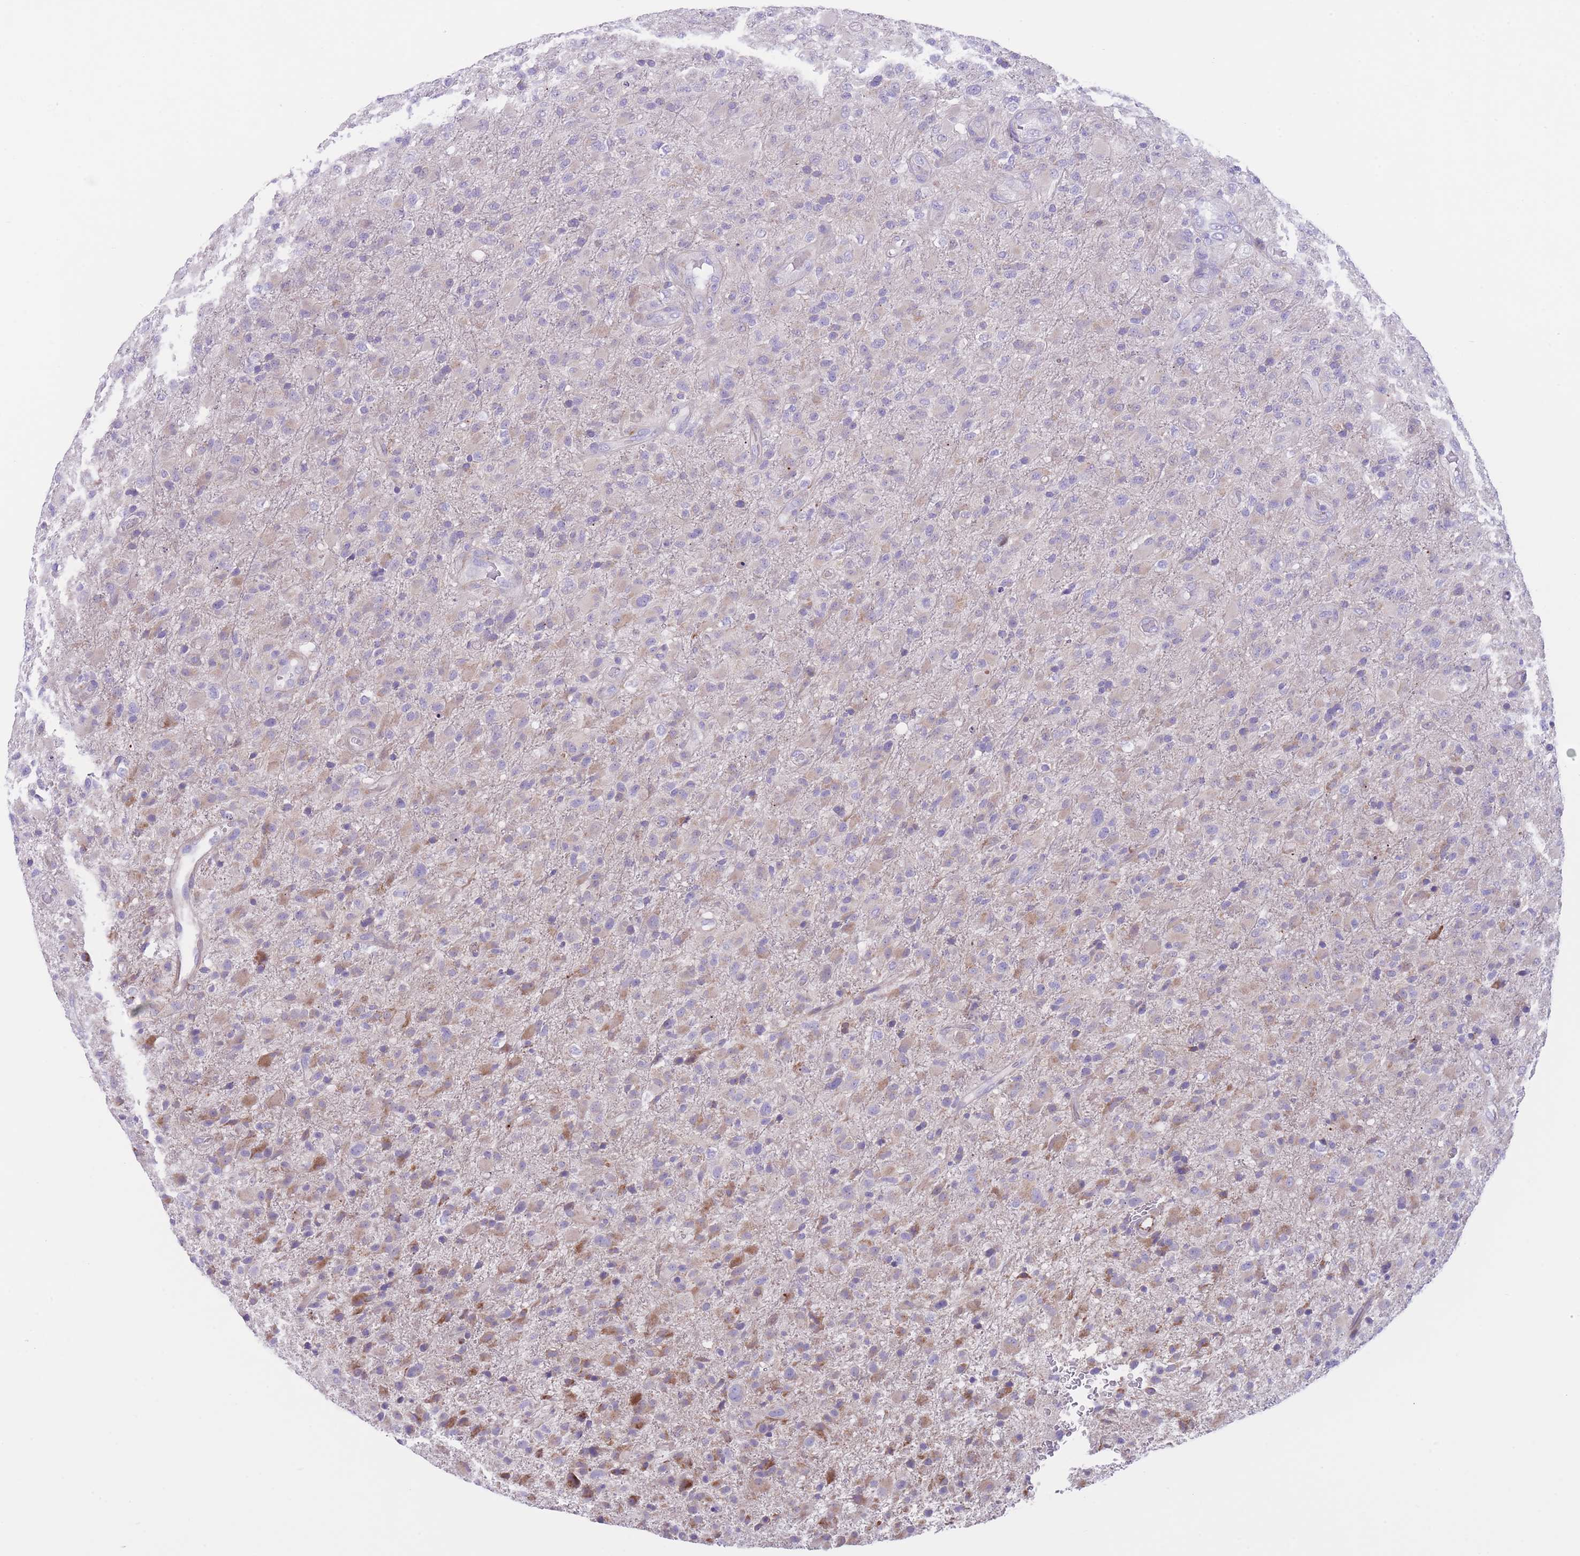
{"staining": {"intensity": "weak", "quantity": "<25%", "location": "cytoplasmic/membranous"}, "tissue": "glioma", "cell_type": "Tumor cells", "image_type": "cancer", "snomed": [{"axis": "morphology", "description": "Glioma, malignant, Low grade"}, {"axis": "topography", "description": "Brain"}], "caption": "Low-grade glioma (malignant) was stained to show a protein in brown. There is no significant staining in tumor cells. (Brightfield microscopy of DAB (3,3'-diaminobenzidine) immunohistochemistry (IHC) at high magnification).", "gene": "QTRT1", "patient": {"sex": "male", "age": 65}}